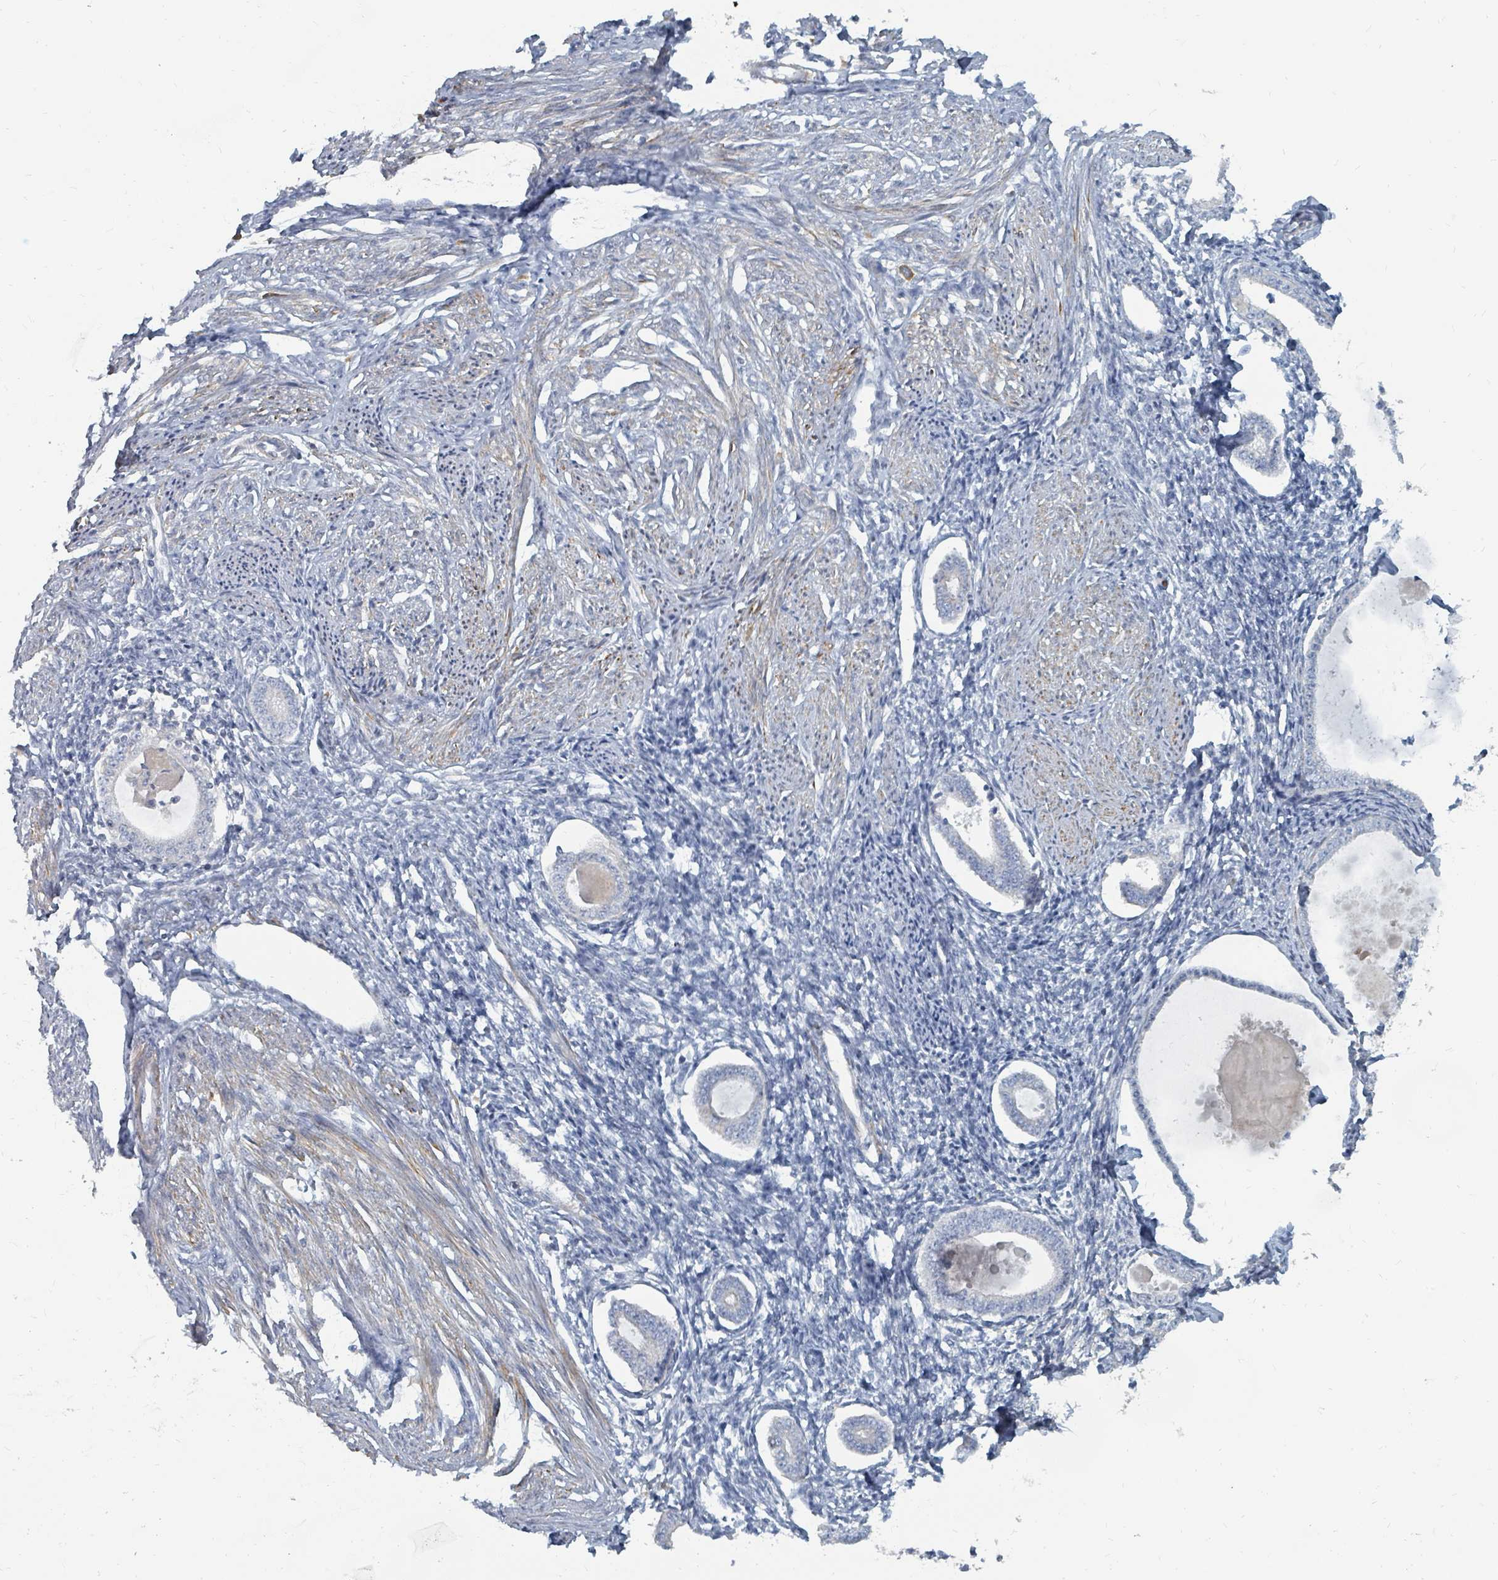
{"staining": {"intensity": "negative", "quantity": "none", "location": "none"}, "tissue": "endometrium", "cell_type": "Cells in endometrial stroma", "image_type": "normal", "snomed": [{"axis": "morphology", "description": "Normal tissue, NOS"}, {"axis": "topography", "description": "Endometrium"}], "caption": "Endometrium stained for a protein using IHC demonstrates no positivity cells in endometrial stroma.", "gene": "ARGFX", "patient": {"sex": "female", "age": 56}}